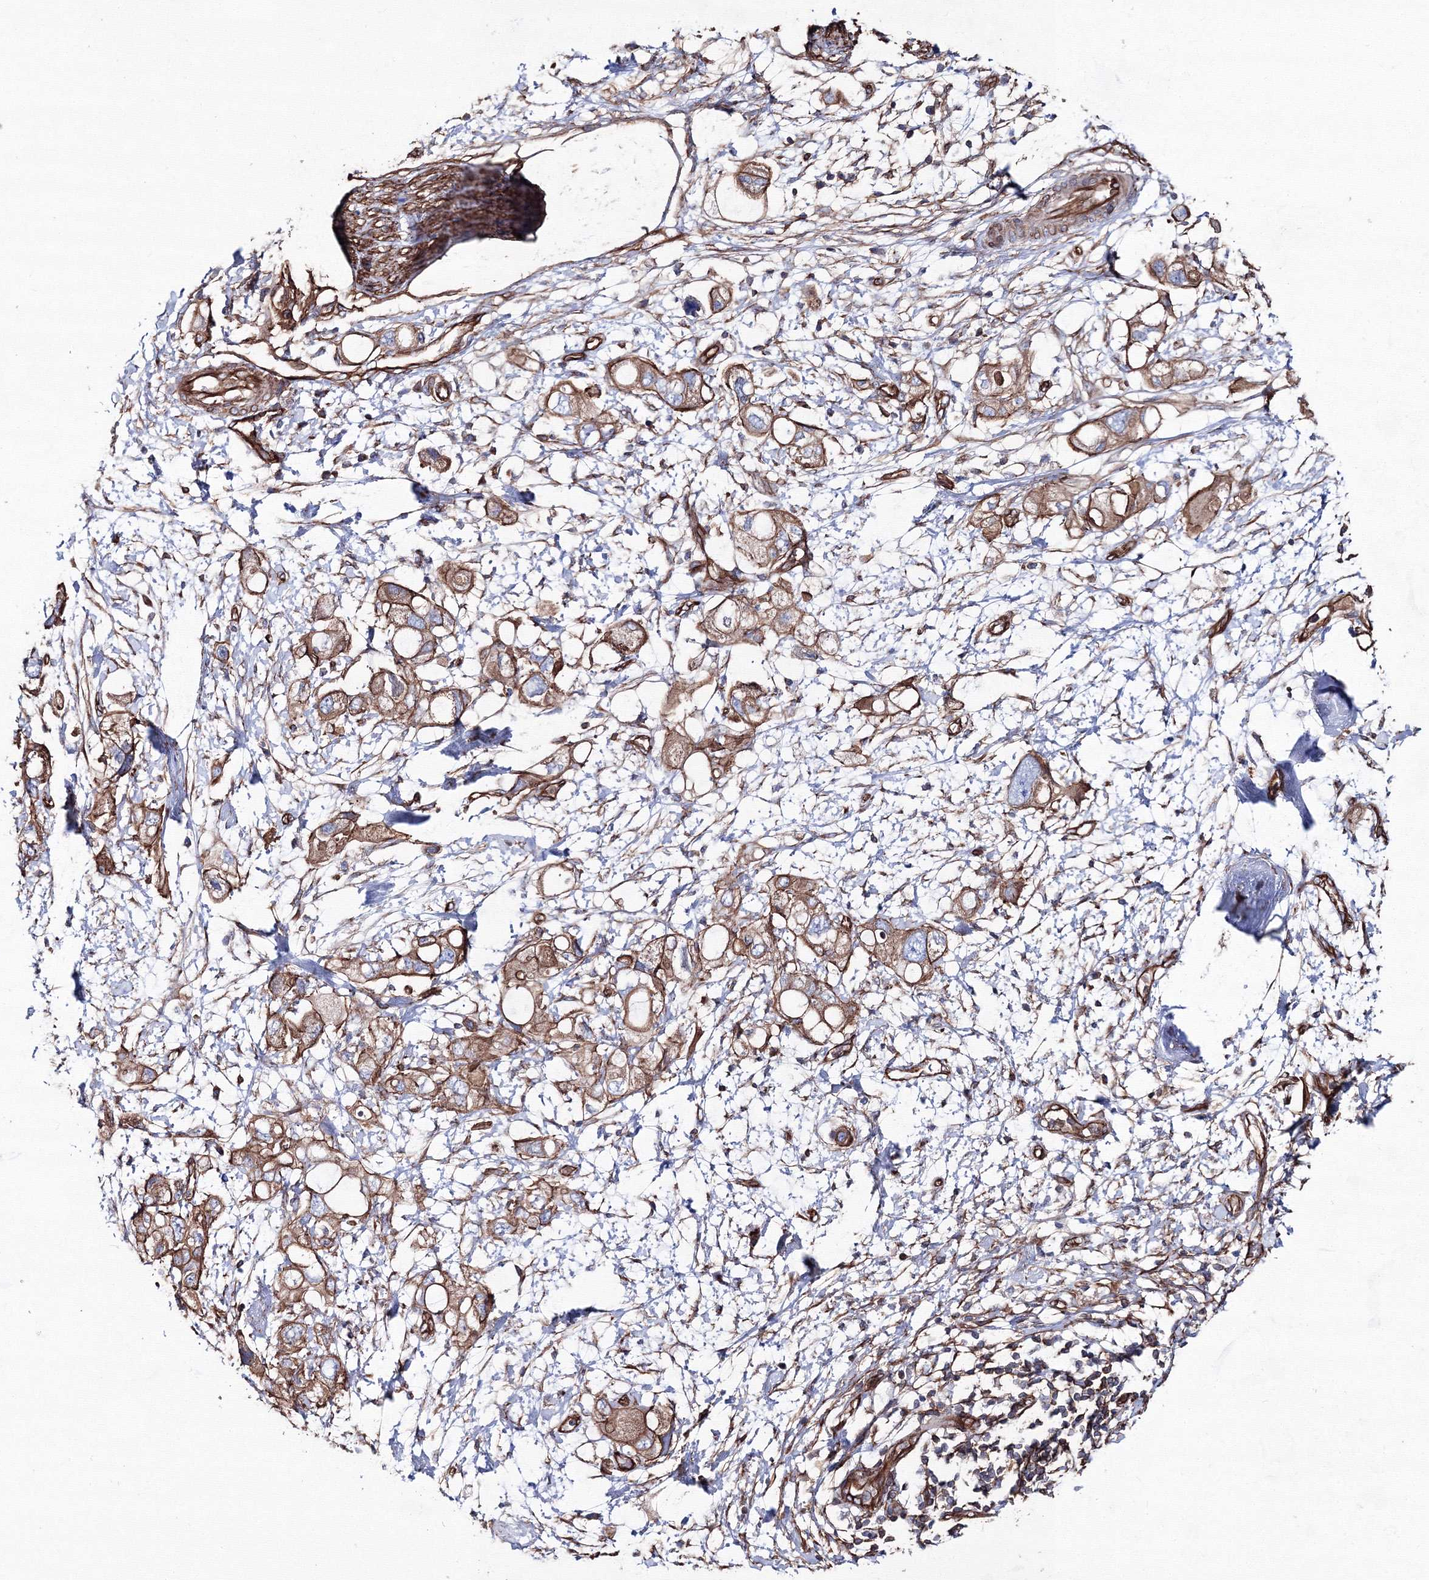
{"staining": {"intensity": "strong", "quantity": ">75%", "location": "cytoplasmic/membranous"}, "tissue": "pancreatic cancer", "cell_type": "Tumor cells", "image_type": "cancer", "snomed": [{"axis": "morphology", "description": "Adenocarcinoma, NOS"}, {"axis": "topography", "description": "Pancreas"}], "caption": "IHC image of pancreatic adenocarcinoma stained for a protein (brown), which reveals high levels of strong cytoplasmic/membranous expression in about >75% of tumor cells.", "gene": "ANKRD37", "patient": {"sex": "female", "age": 56}}